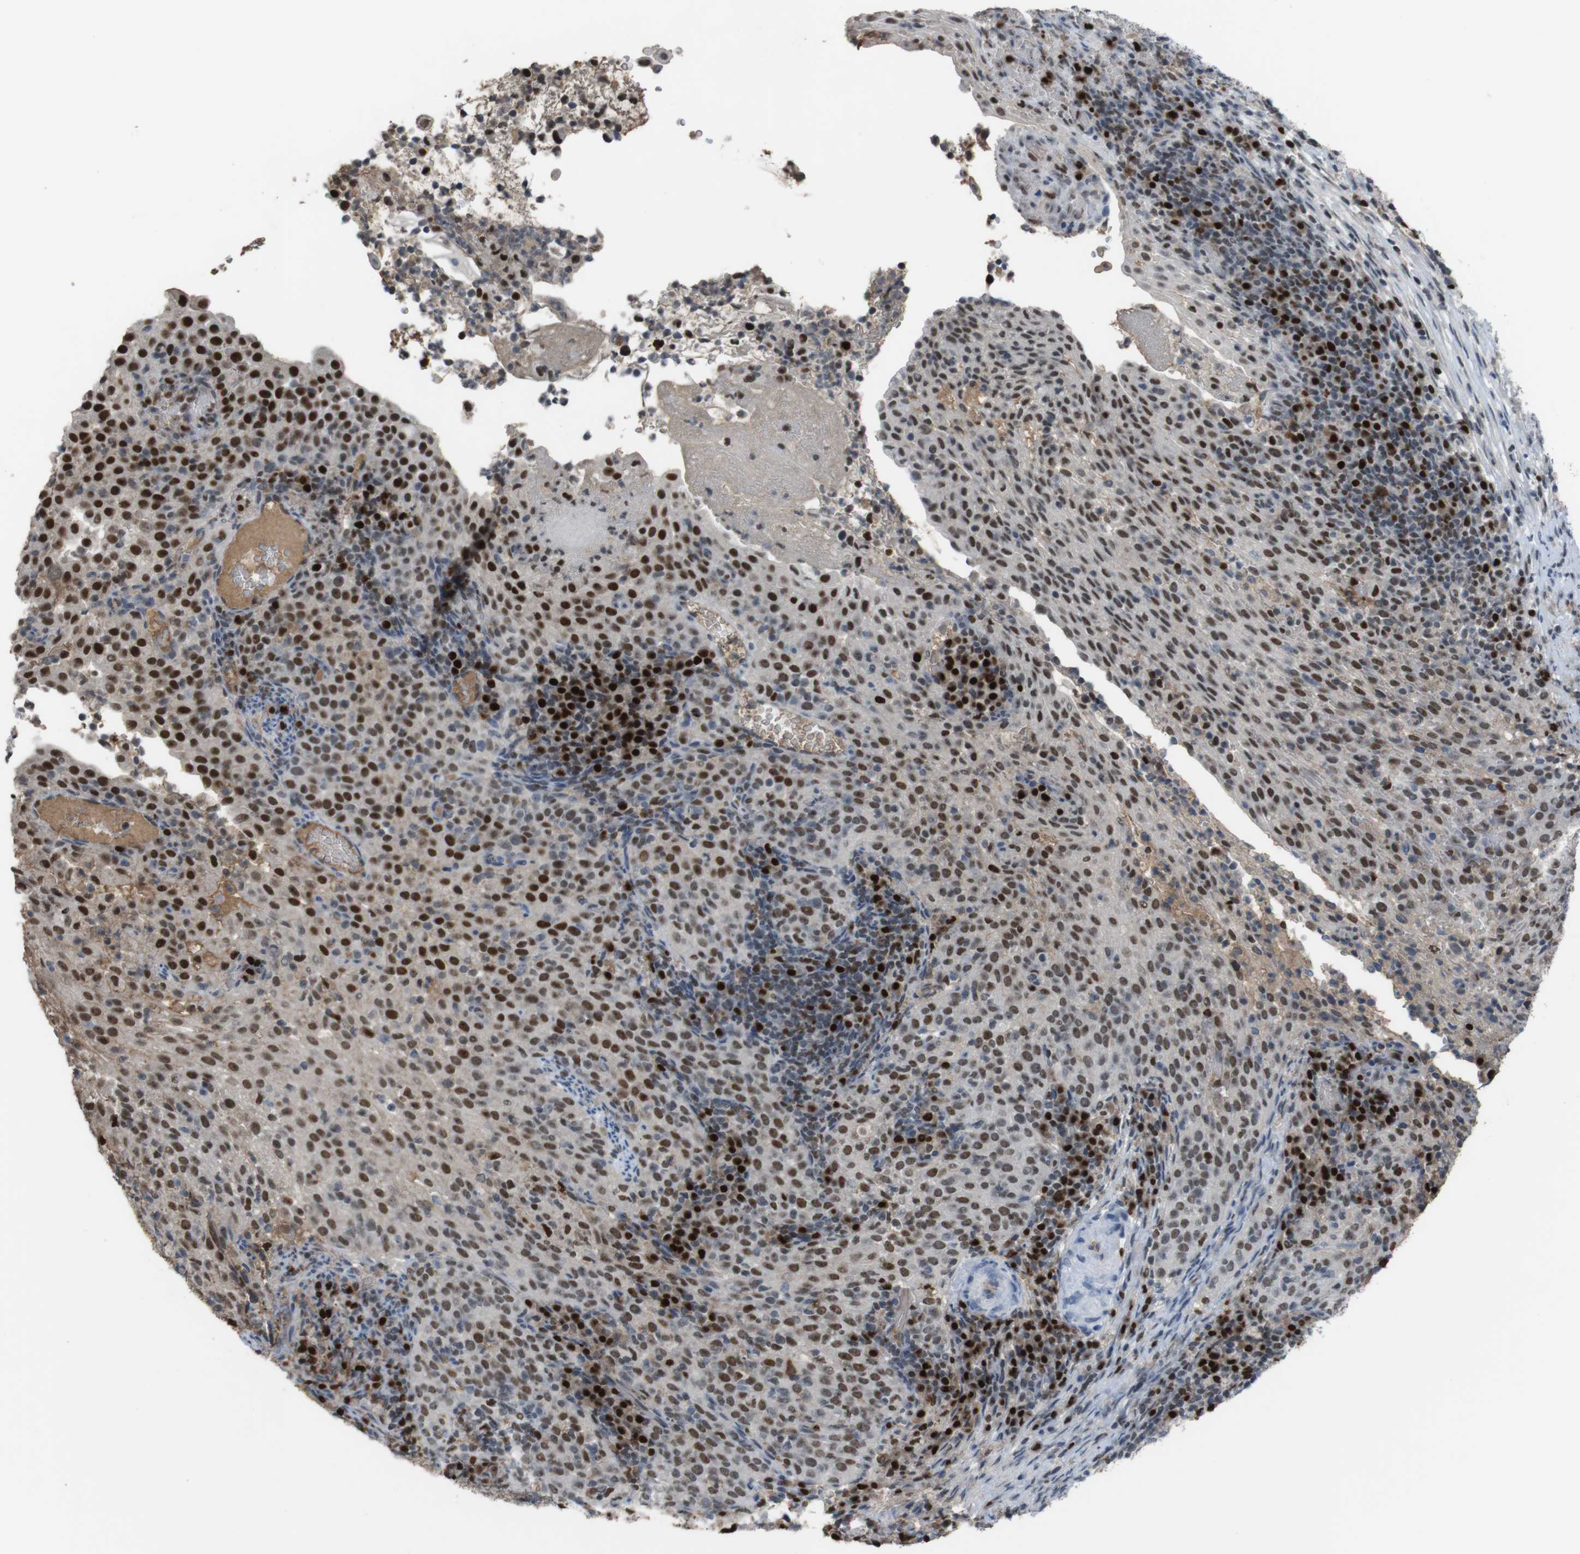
{"staining": {"intensity": "strong", "quantity": ">75%", "location": "nuclear"}, "tissue": "cervical cancer", "cell_type": "Tumor cells", "image_type": "cancer", "snomed": [{"axis": "morphology", "description": "Squamous cell carcinoma, NOS"}, {"axis": "topography", "description": "Cervix"}], "caption": "Brown immunohistochemical staining in human cervical cancer (squamous cell carcinoma) exhibits strong nuclear positivity in approximately >75% of tumor cells.", "gene": "SUB1", "patient": {"sex": "female", "age": 51}}